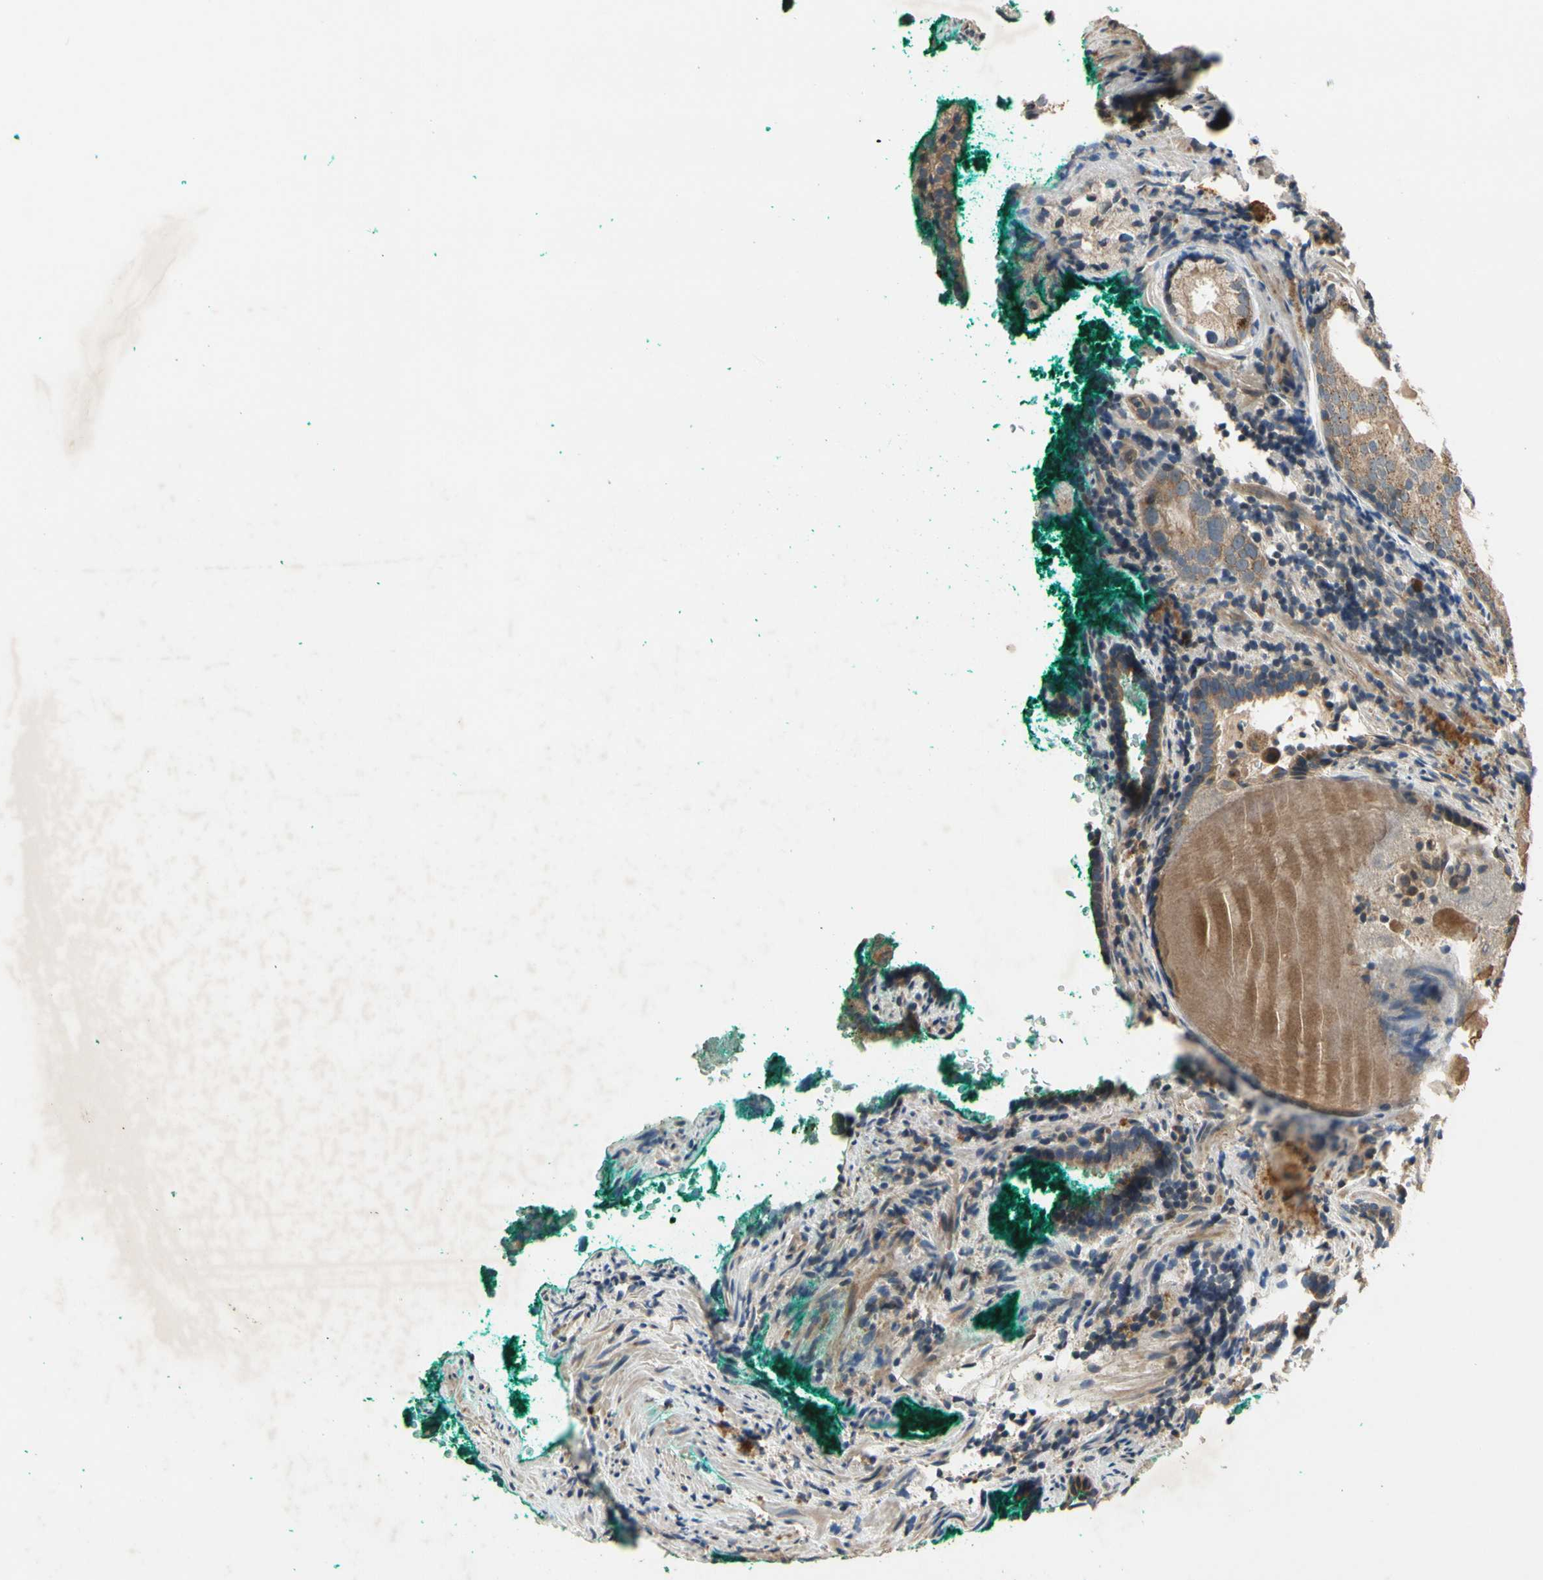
{"staining": {"intensity": "moderate", "quantity": ">75%", "location": "cytoplasmic/membranous"}, "tissue": "prostate cancer", "cell_type": "Tumor cells", "image_type": "cancer", "snomed": [{"axis": "morphology", "description": "Adenocarcinoma, High grade"}, {"axis": "topography", "description": "Prostate"}], "caption": "Approximately >75% of tumor cells in human high-grade adenocarcinoma (prostate) demonstrate moderate cytoplasmic/membranous protein expression as visualized by brown immunohistochemical staining.", "gene": "ALKBH3", "patient": {"sex": "male", "age": 66}}